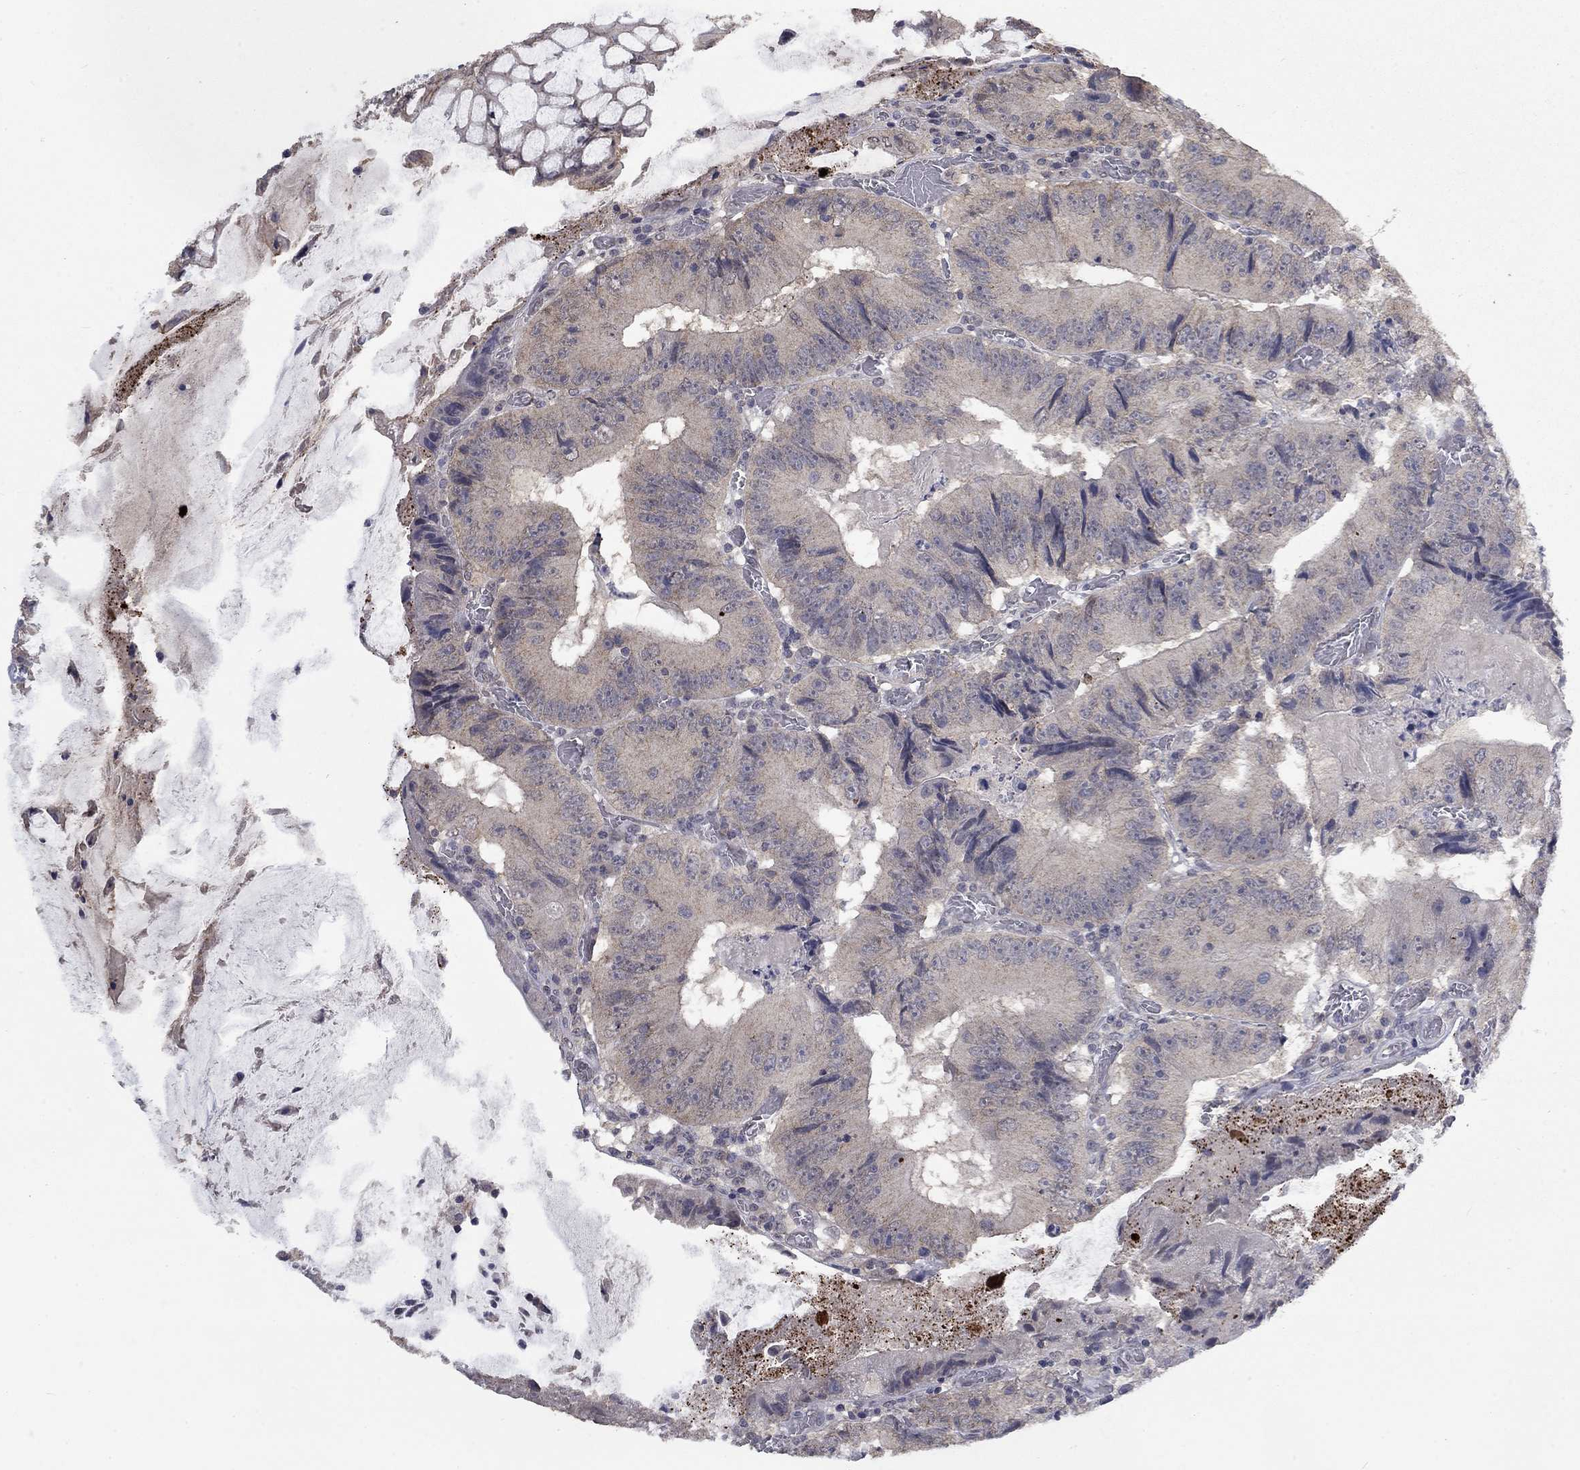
{"staining": {"intensity": "negative", "quantity": "none", "location": "none"}, "tissue": "colorectal cancer", "cell_type": "Tumor cells", "image_type": "cancer", "snomed": [{"axis": "morphology", "description": "Adenocarcinoma, NOS"}, {"axis": "topography", "description": "Colon"}], "caption": "Tumor cells are negative for protein expression in human colorectal cancer (adenocarcinoma).", "gene": "SPATA33", "patient": {"sex": "female", "age": 86}}